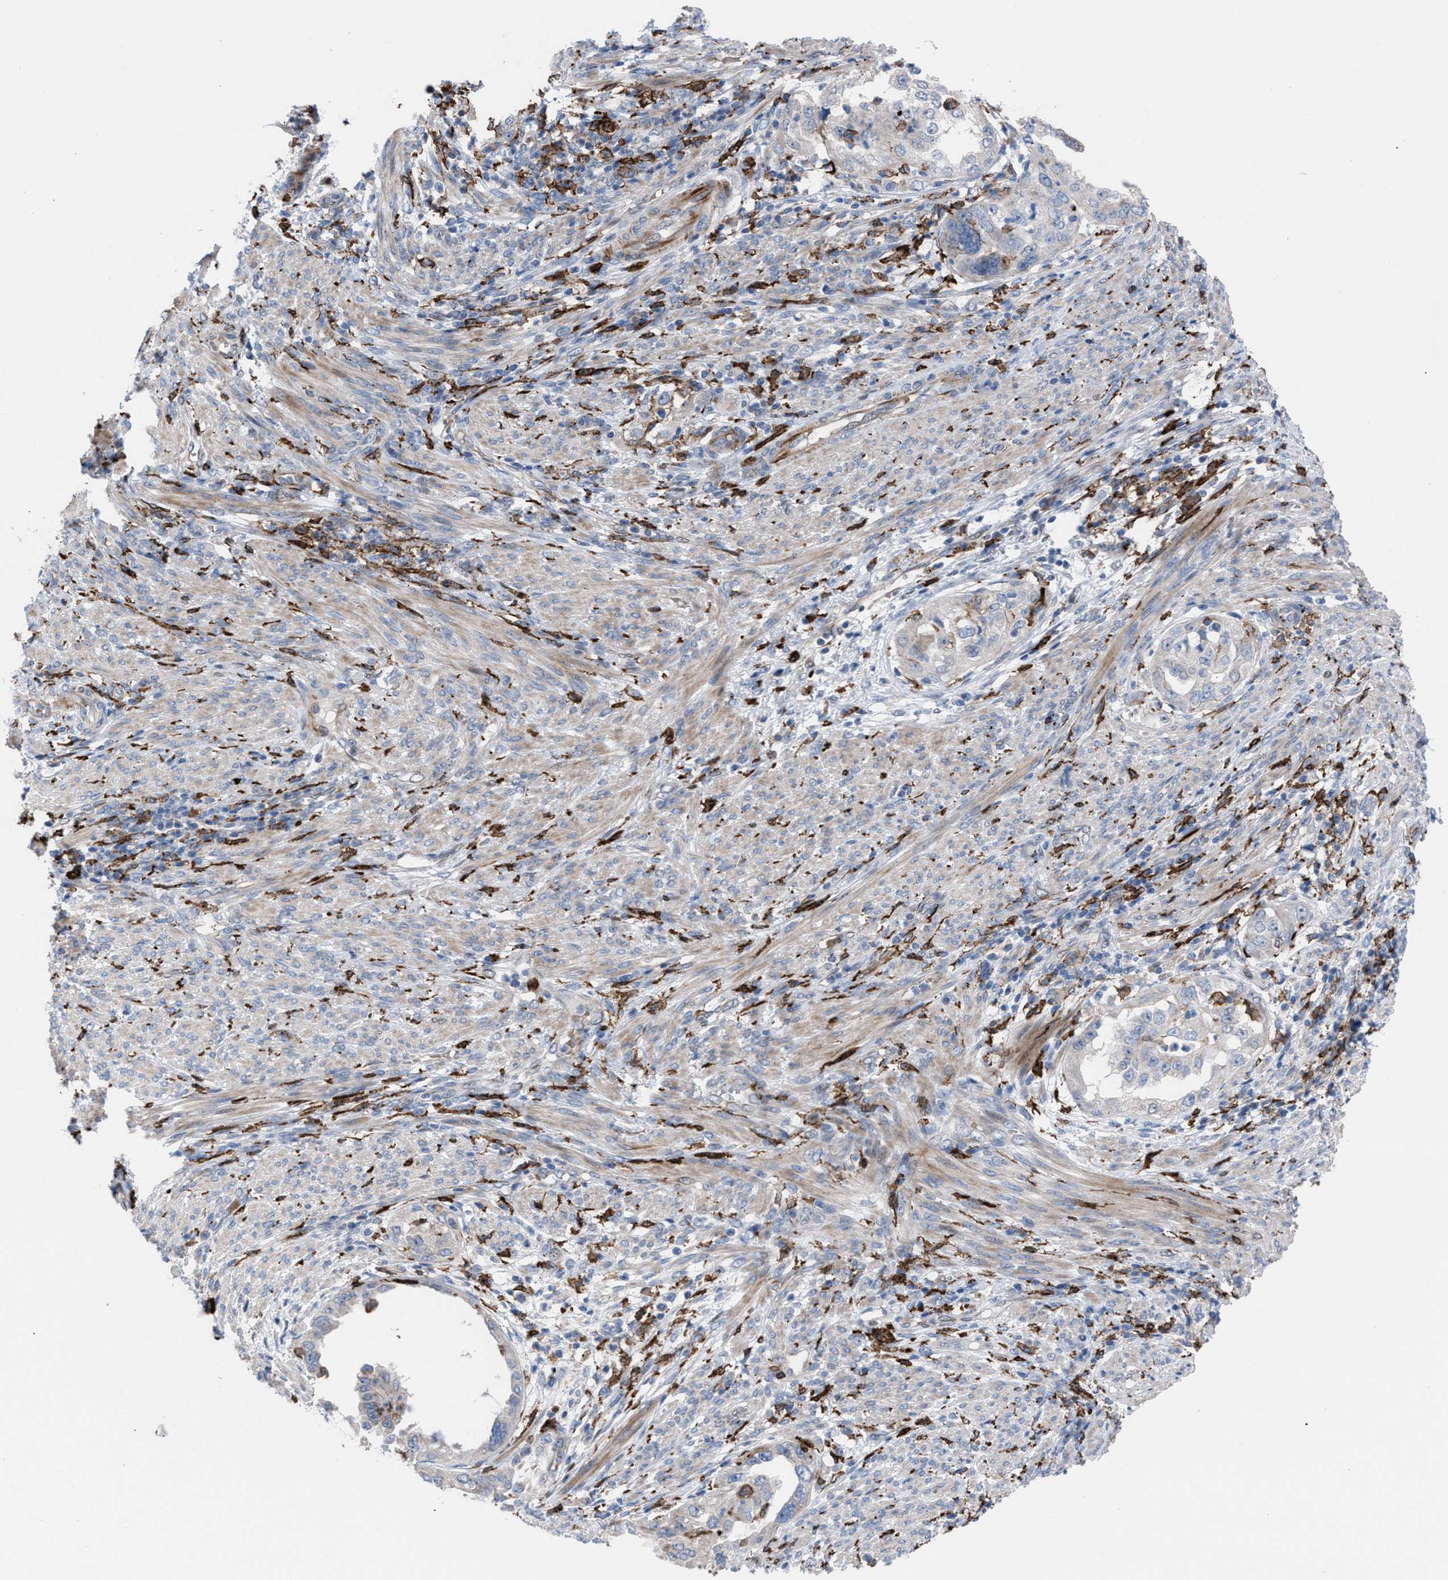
{"staining": {"intensity": "negative", "quantity": "none", "location": "none"}, "tissue": "endometrial cancer", "cell_type": "Tumor cells", "image_type": "cancer", "snomed": [{"axis": "morphology", "description": "Adenocarcinoma, NOS"}, {"axis": "topography", "description": "Endometrium"}], "caption": "Human adenocarcinoma (endometrial) stained for a protein using immunohistochemistry (IHC) demonstrates no positivity in tumor cells.", "gene": "SLC47A1", "patient": {"sex": "female", "age": 85}}